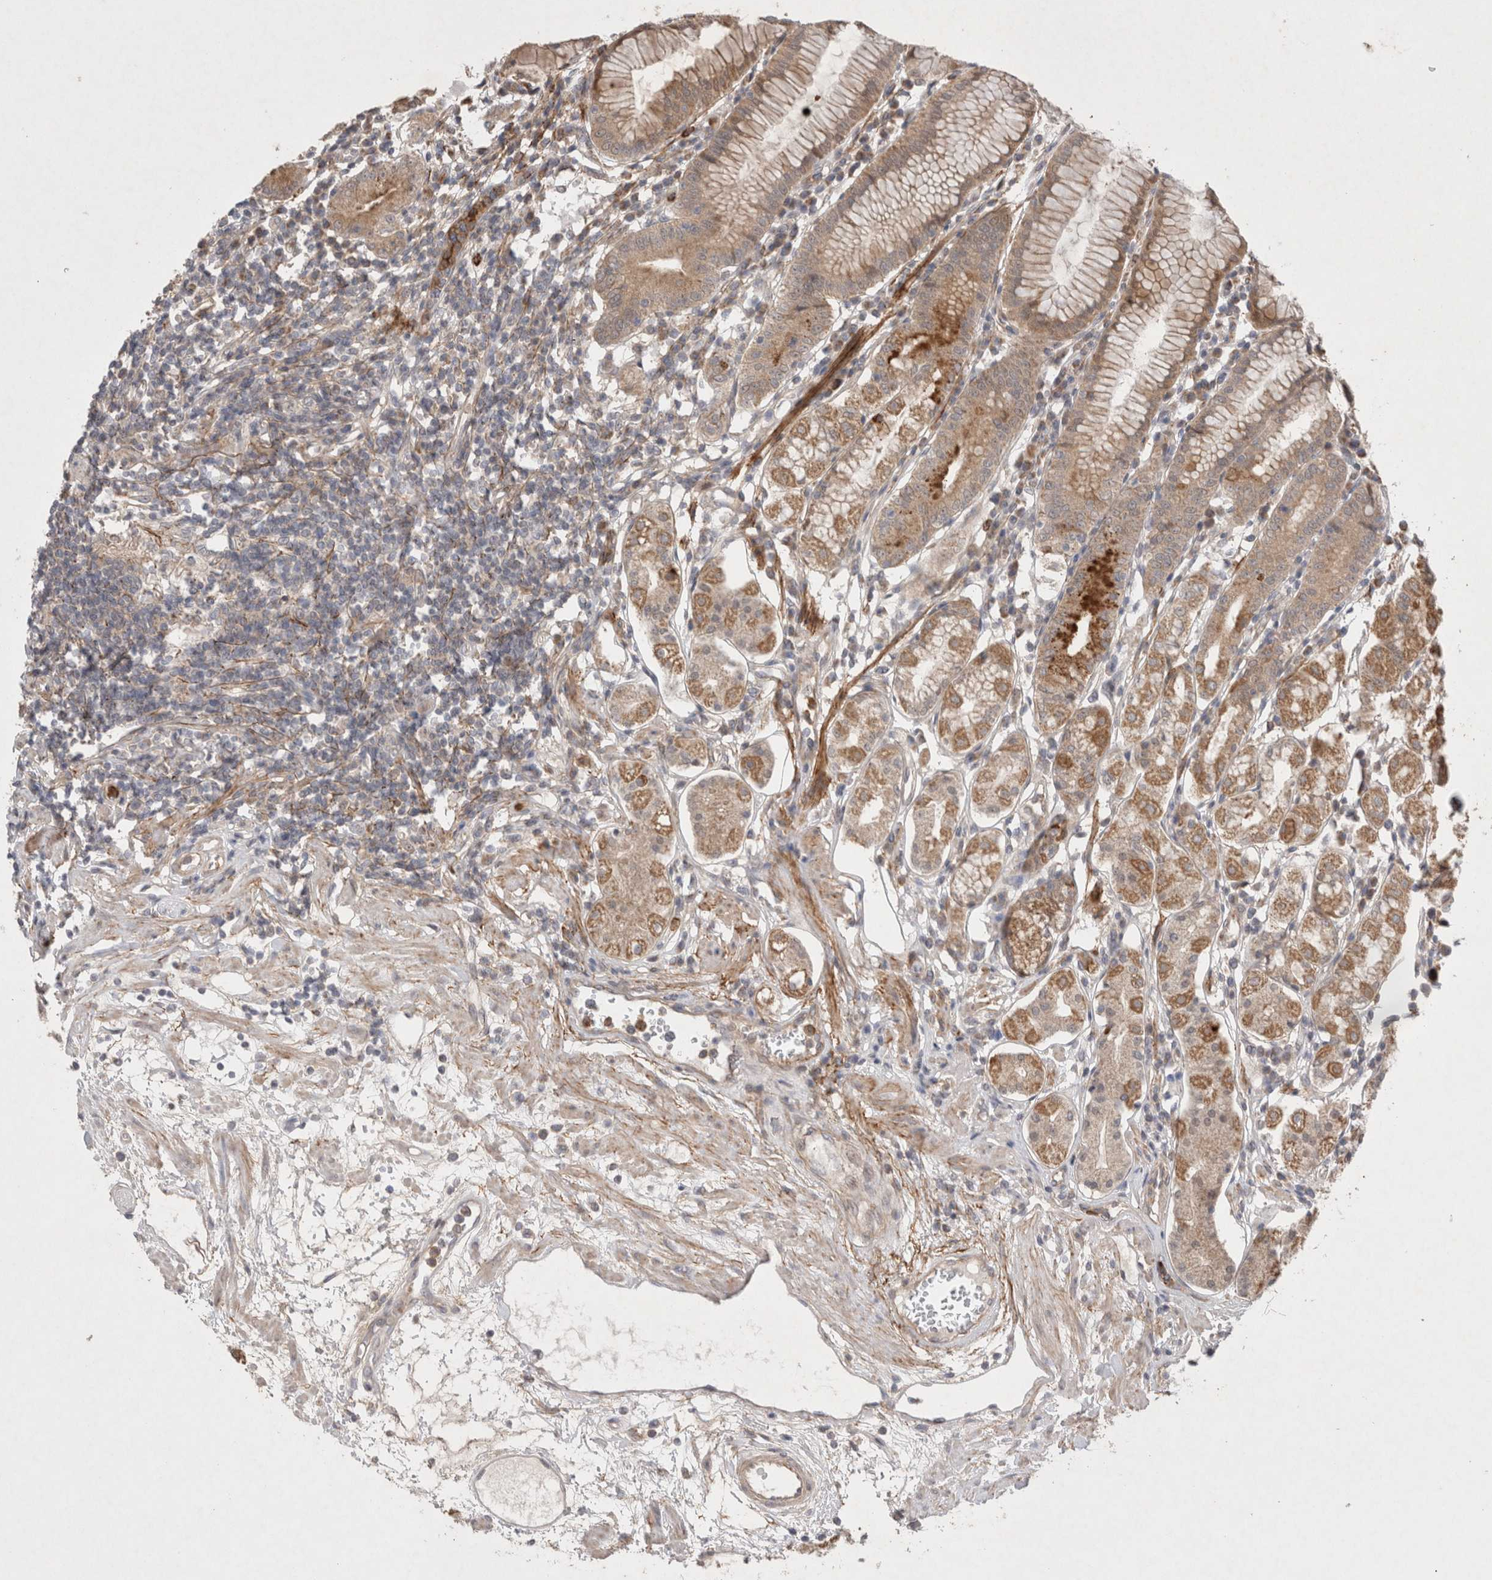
{"staining": {"intensity": "moderate", "quantity": ">75%", "location": "cytoplasmic/membranous"}, "tissue": "stomach", "cell_type": "Glandular cells", "image_type": "normal", "snomed": [{"axis": "morphology", "description": "Normal tissue, NOS"}, {"axis": "topography", "description": "Stomach"}, {"axis": "topography", "description": "Stomach, lower"}], "caption": "Immunohistochemistry (IHC) image of benign stomach stained for a protein (brown), which shows medium levels of moderate cytoplasmic/membranous expression in about >75% of glandular cells.", "gene": "GSDMB", "patient": {"sex": "female", "age": 56}}